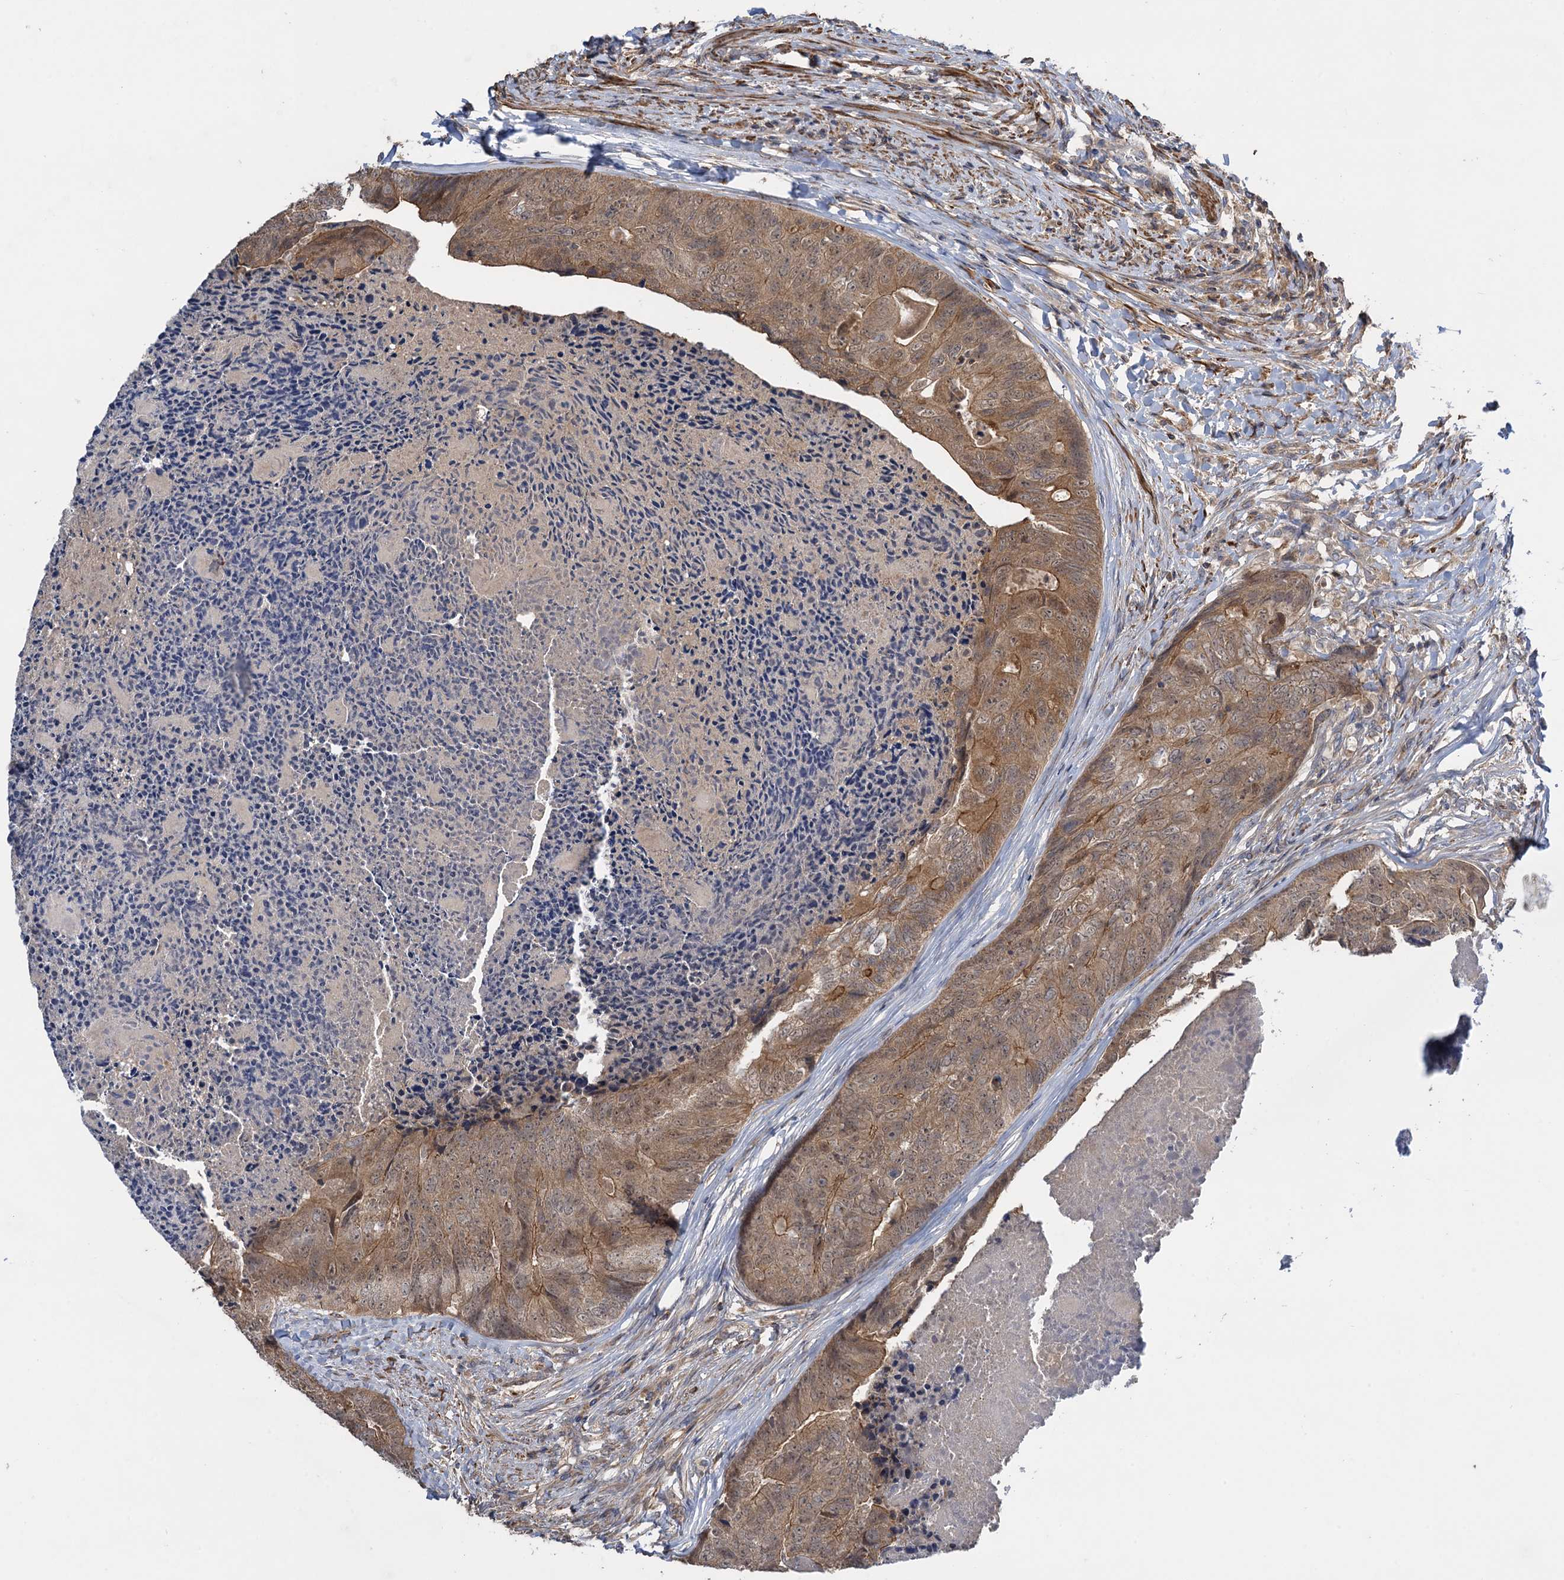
{"staining": {"intensity": "moderate", "quantity": ">75%", "location": "cytoplasmic/membranous"}, "tissue": "colorectal cancer", "cell_type": "Tumor cells", "image_type": "cancer", "snomed": [{"axis": "morphology", "description": "Adenocarcinoma, NOS"}, {"axis": "topography", "description": "Colon"}], "caption": "Immunohistochemistry (DAB (3,3'-diaminobenzidine)) staining of human colorectal cancer (adenocarcinoma) demonstrates moderate cytoplasmic/membranous protein positivity in approximately >75% of tumor cells.", "gene": "WDR88", "patient": {"sex": "female", "age": 67}}